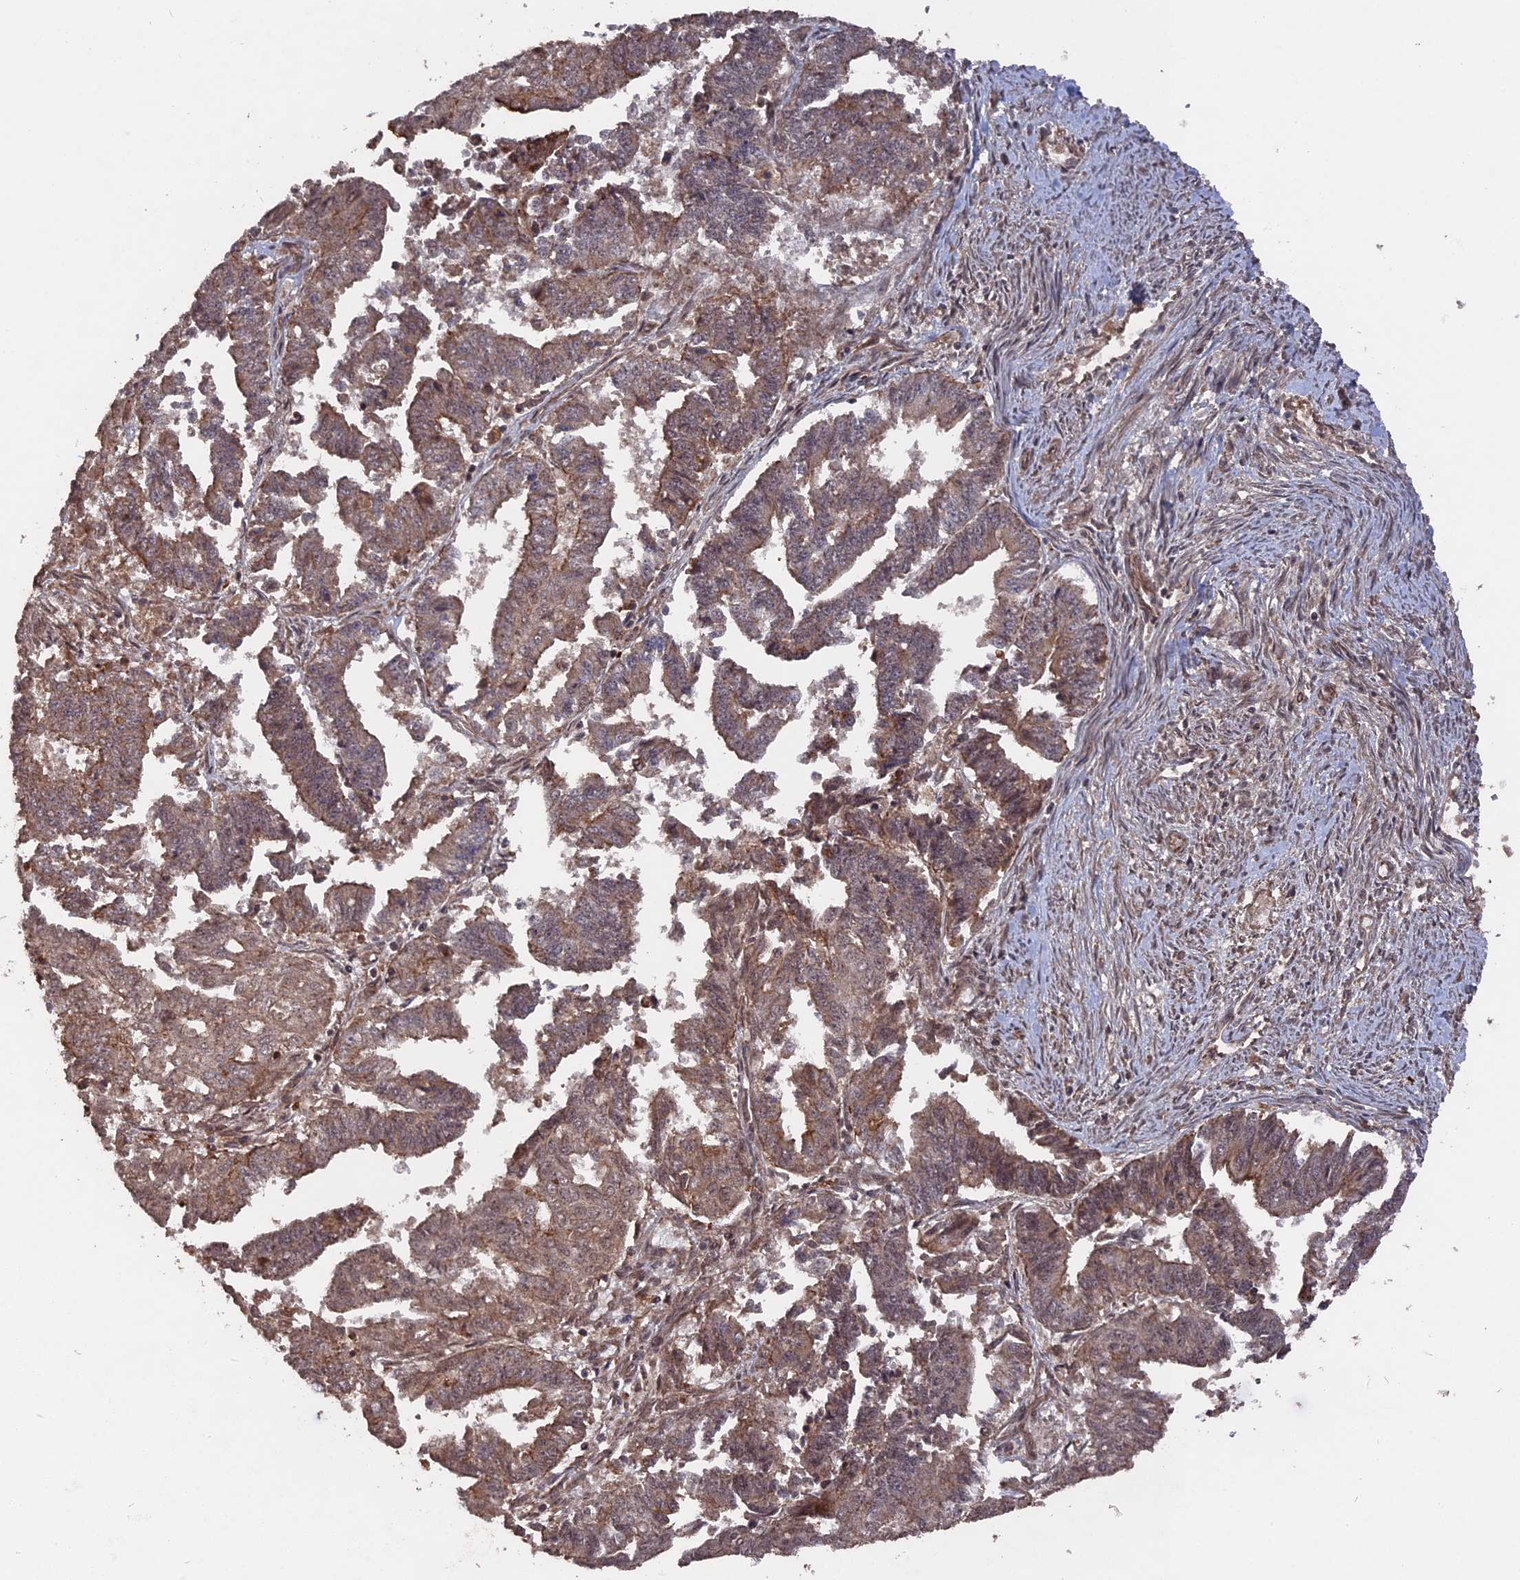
{"staining": {"intensity": "moderate", "quantity": "25%-75%", "location": "cytoplasmic/membranous,nuclear"}, "tissue": "endometrial cancer", "cell_type": "Tumor cells", "image_type": "cancer", "snomed": [{"axis": "morphology", "description": "Adenocarcinoma, NOS"}, {"axis": "topography", "description": "Endometrium"}], "caption": "A histopathology image of adenocarcinoma (endometrial) stained for a protein shows moderate cytoplasmic/membranous and nuclear brown staining in tumor cells. The protein of interest is stained brown, and the nuclei are stained in blue (DAB (3,3'-diaminobenzidine) IHC with brightfield microscopy, high magnification).", "gene": "TELO2", "patient": {"sex": "female", "age": 73}}